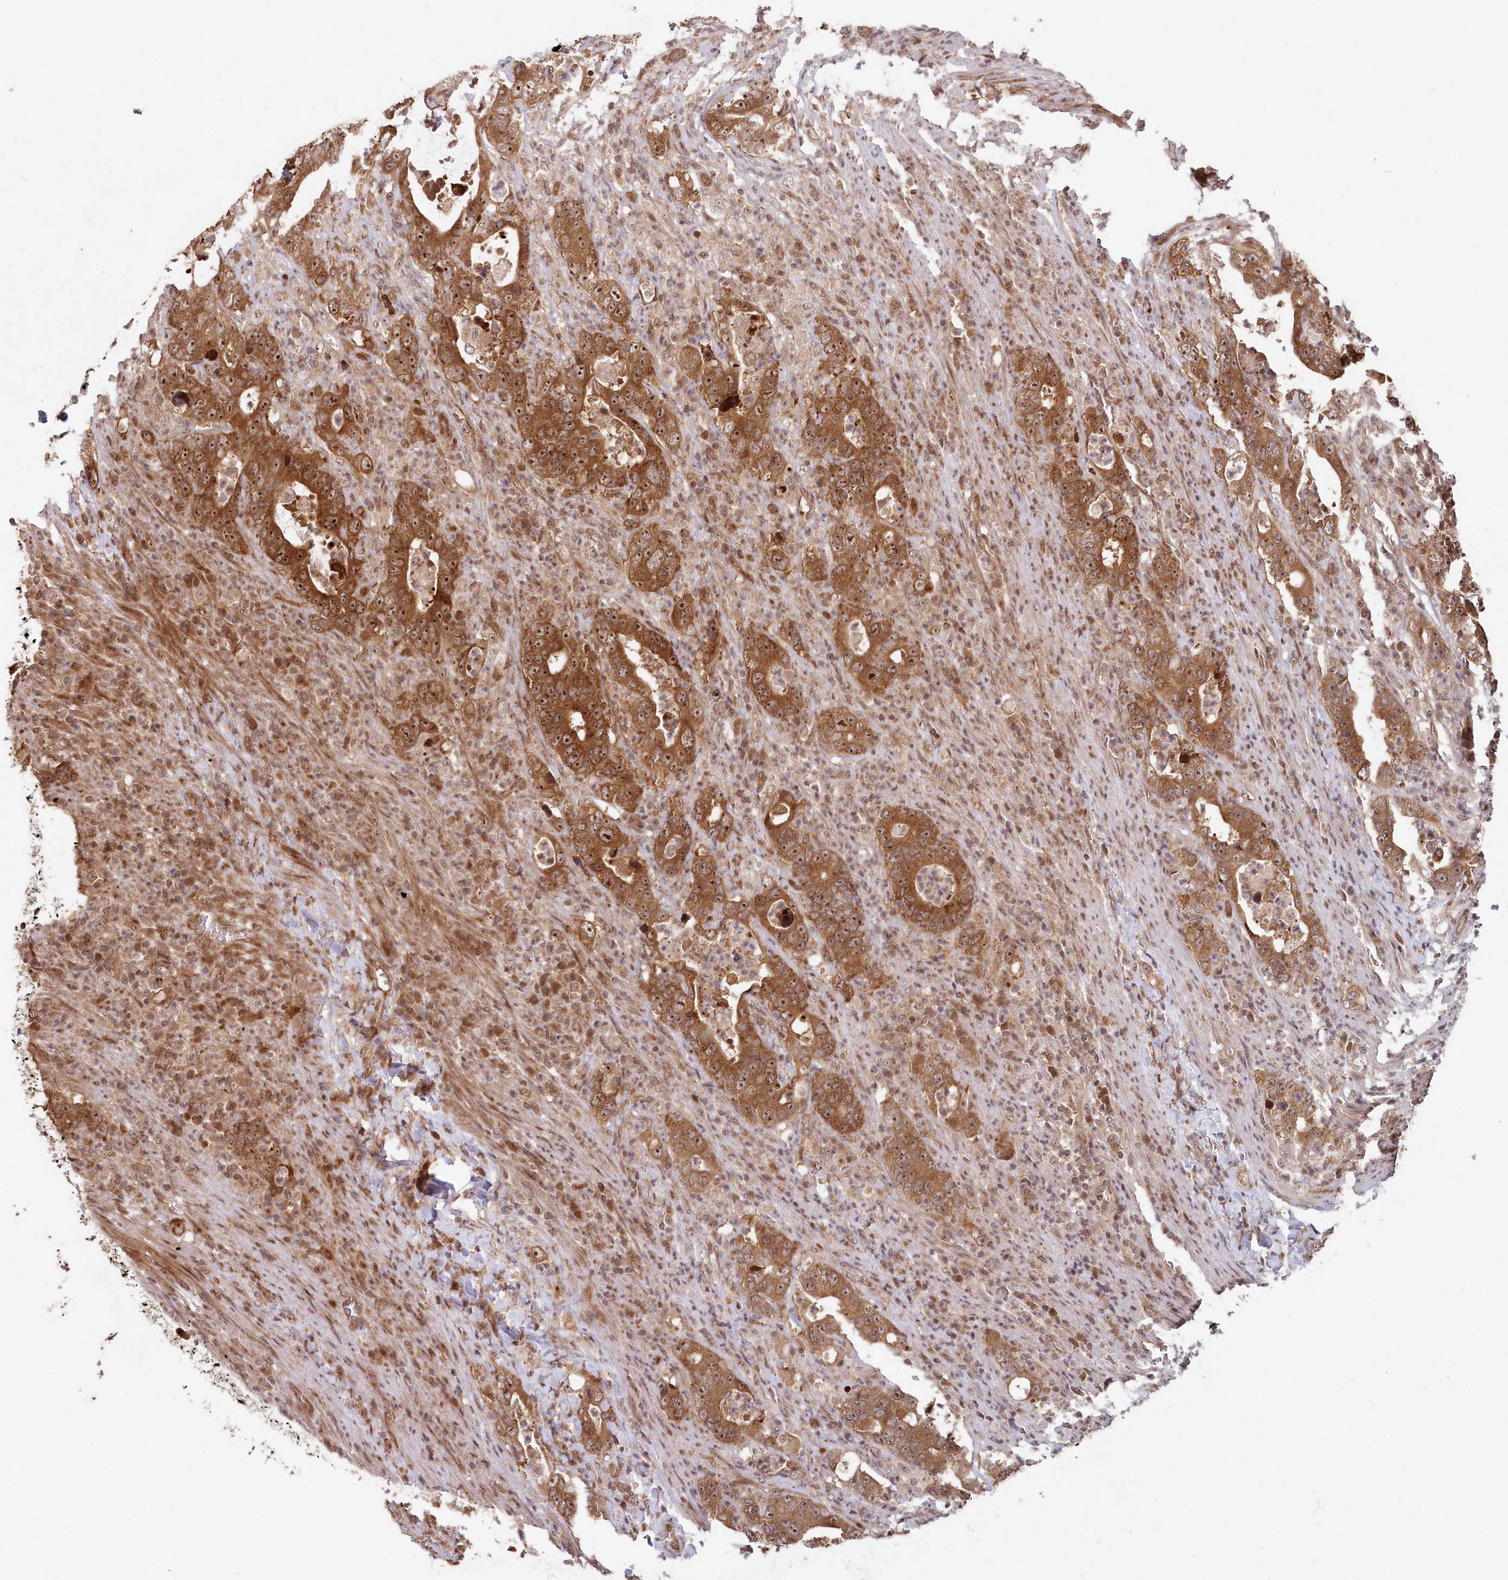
{"staining": {"intensity": "moderate", "quantity": ">75%", "location": "cytoplasmic/membranous,nuclear"}, "tissue": "colorectal cancer", "cell_type": "Tumor cells", "image_type": "cancer", "snomed": [{"axis": "morphology", "description": "Adenocarcinoma, NOS"}, {"axis": "topography", "description": "Colon"}], "caption": "A medium amount of moderate cytoplasmic/membranous and nuclear staining is appreciated in approximately >75% of tumor cells in colorectal cancer tissue. The staining is performed using DAB (3,3'-diaminobenzidine) brown chromogen to label protein expression. The nuclei are counter-stained blue using hematoxylin.", "gene": "SERINC1", "patient": {"sex": "female", "age": 75}}